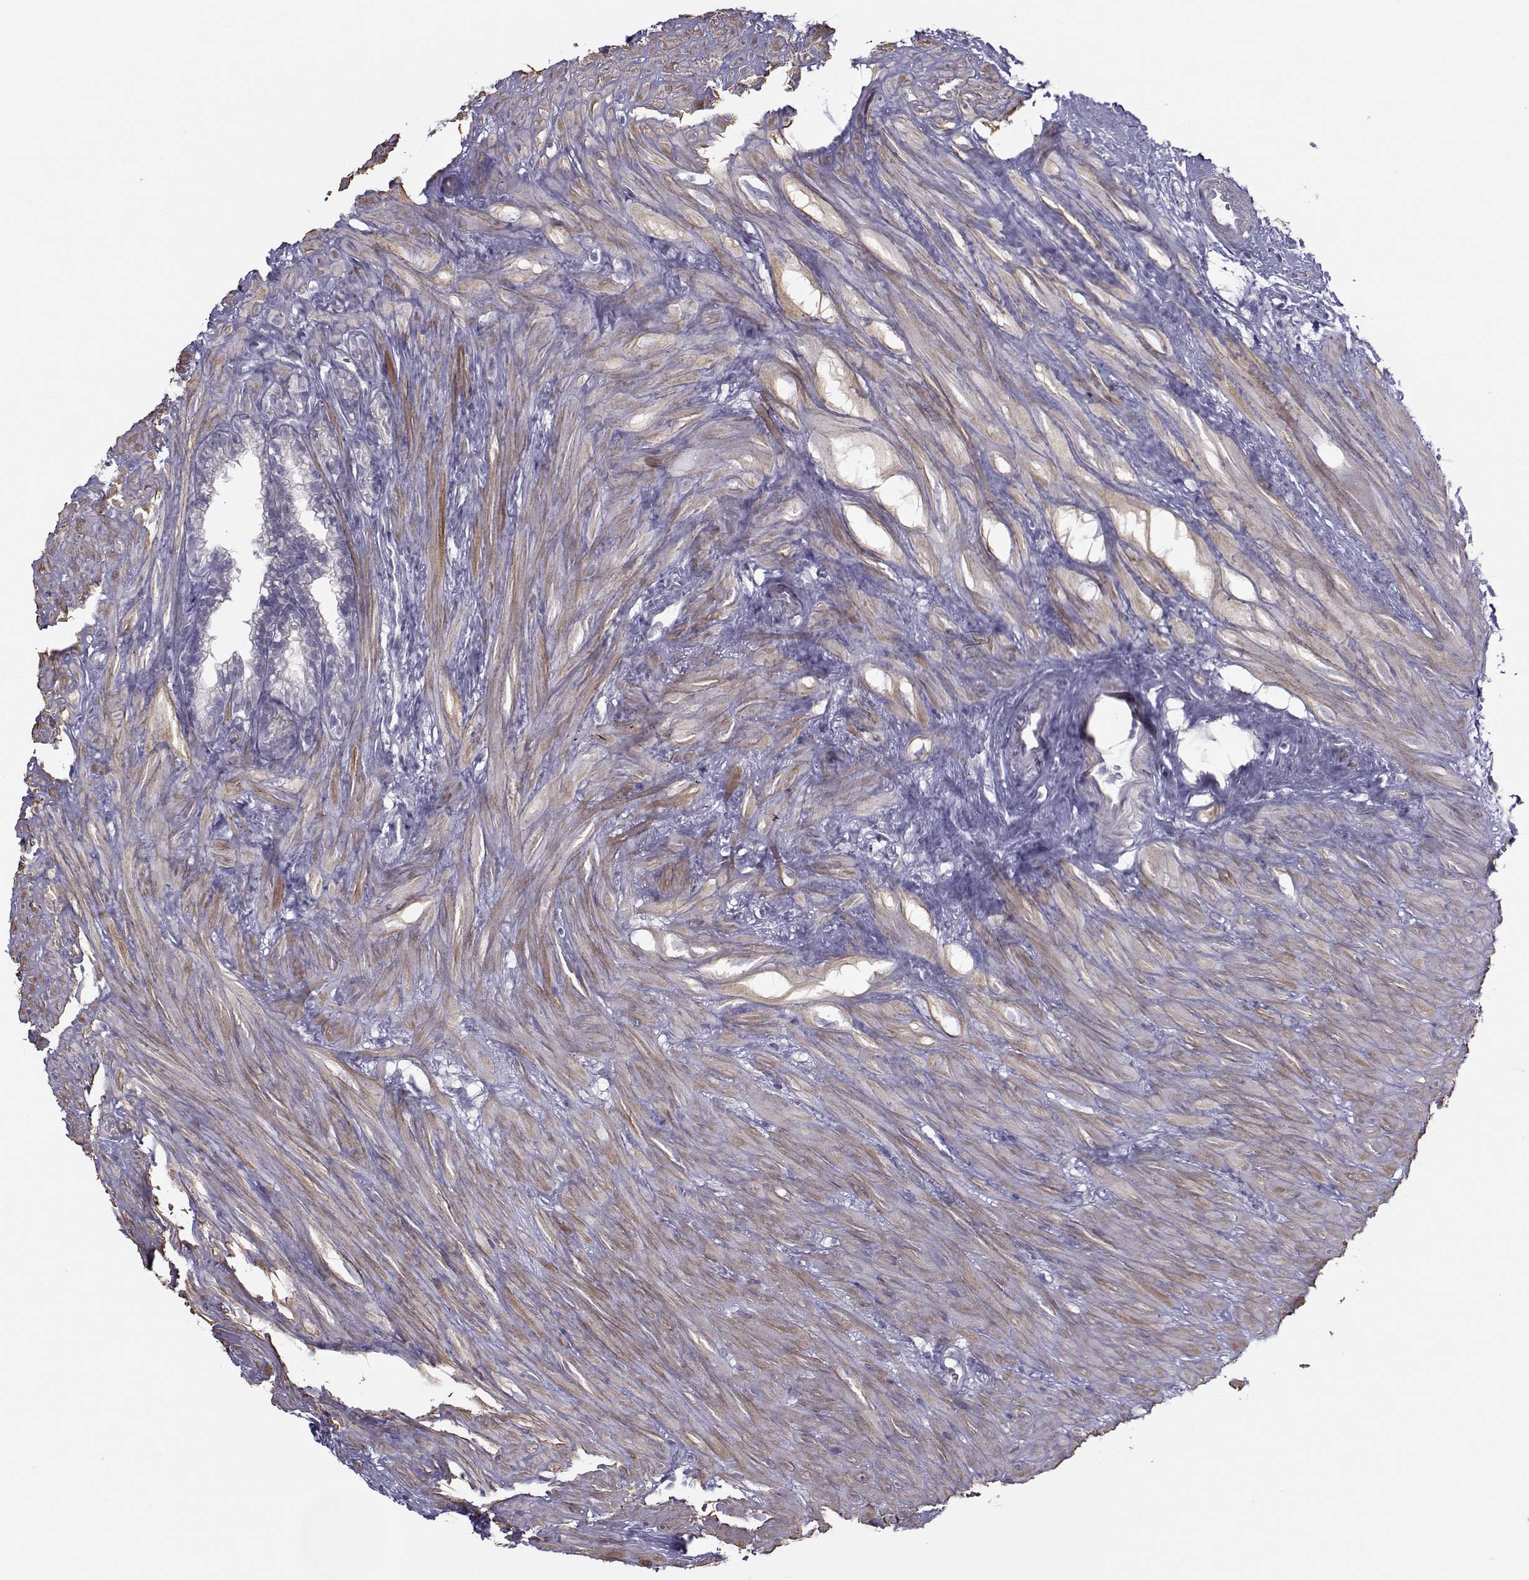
{"staining": {"intensity": "negative", "quantity": "none", "location": "none"}, "tissue": "seminal vesicle", "cell_type": "Glandular cells", "image_type": "normal", "snomed": [{"axis": "morphology", "description": "Normal tissue, NOS"}, {"axis": "morphology", "description": "Urothelial carcinoma, NOS"}, {"axis": "topography", "description": "Urinary bladder"}, {"axis": "topography", "description": "Seminal veicle"}], "caption": "The immunohistochemistry (IHC) histopathology image has no significant expression in glandular cells of seminal vesicle. (DAB immunohistochemistry visualized using brightfield microscopy, high magnification).", "gene": "GARIN3", "patient": {"sex": "male", "age": 76}}